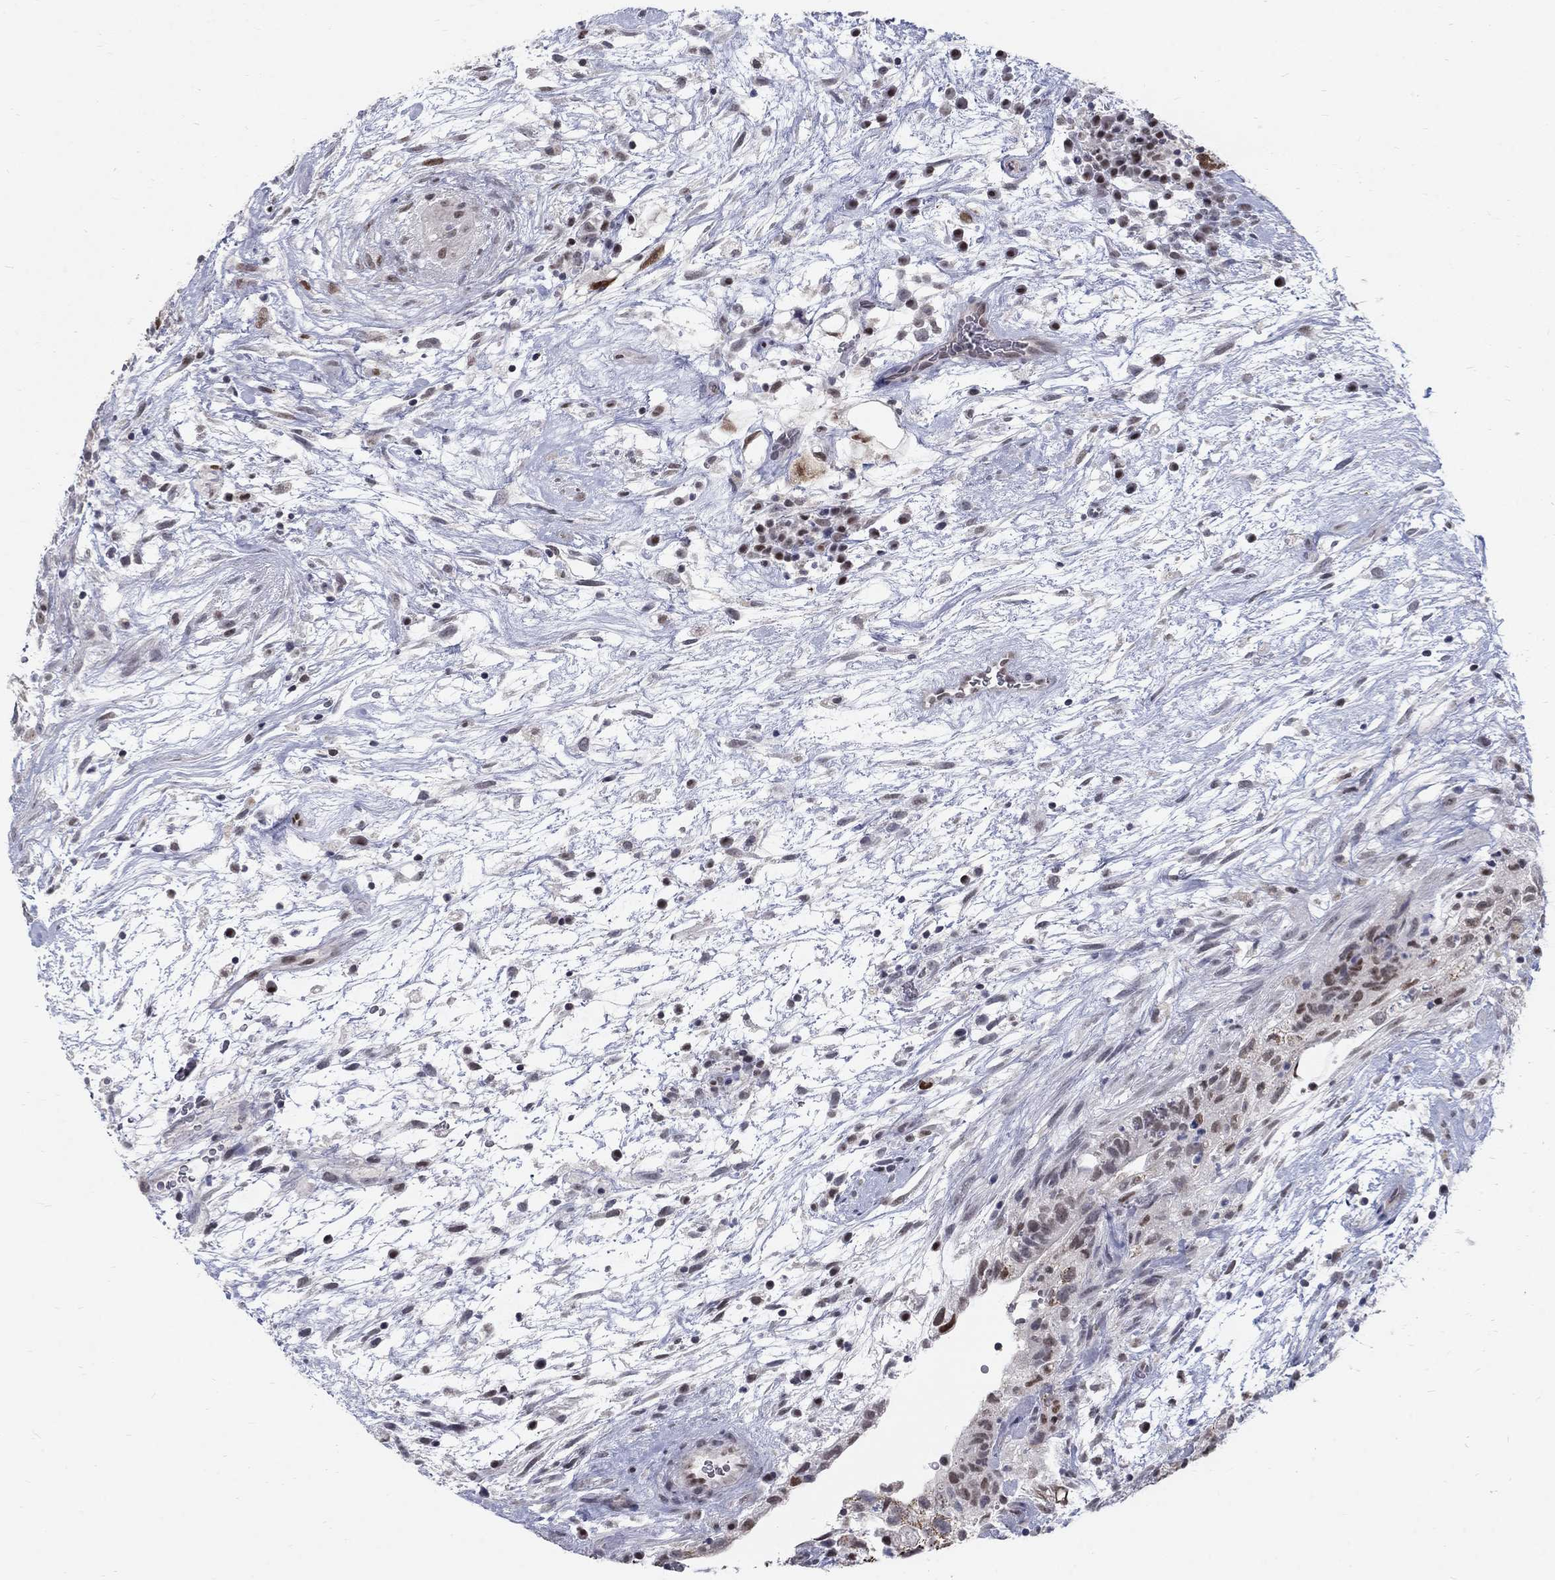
{"staining": {"intensity": "strong", "quantity": "<25%", "location": "nuclear"}, "tissue": "testis cancer", "cell_type": "Tumor cells", "image_type": "cancer", "snomed": [{"axis": "morphology", "description": "Normal tissue, NOS"}, {"axis": "morphology", "description": "Carcinoma, Embryonal, NOS"}, {"axis": "topography", "description": "Testis"}], "caption": "IHC image of neoplastic tissue: human testis embryonal carcinoma stained using immunohistochemistry (IHC) shows medium levels of strong protein expression localized specifically in the nuclear of tumor cells, appearing as a nuclear brown color.", "gene": "GCFC2", "patient": {"sex": "male", "age": 32}}